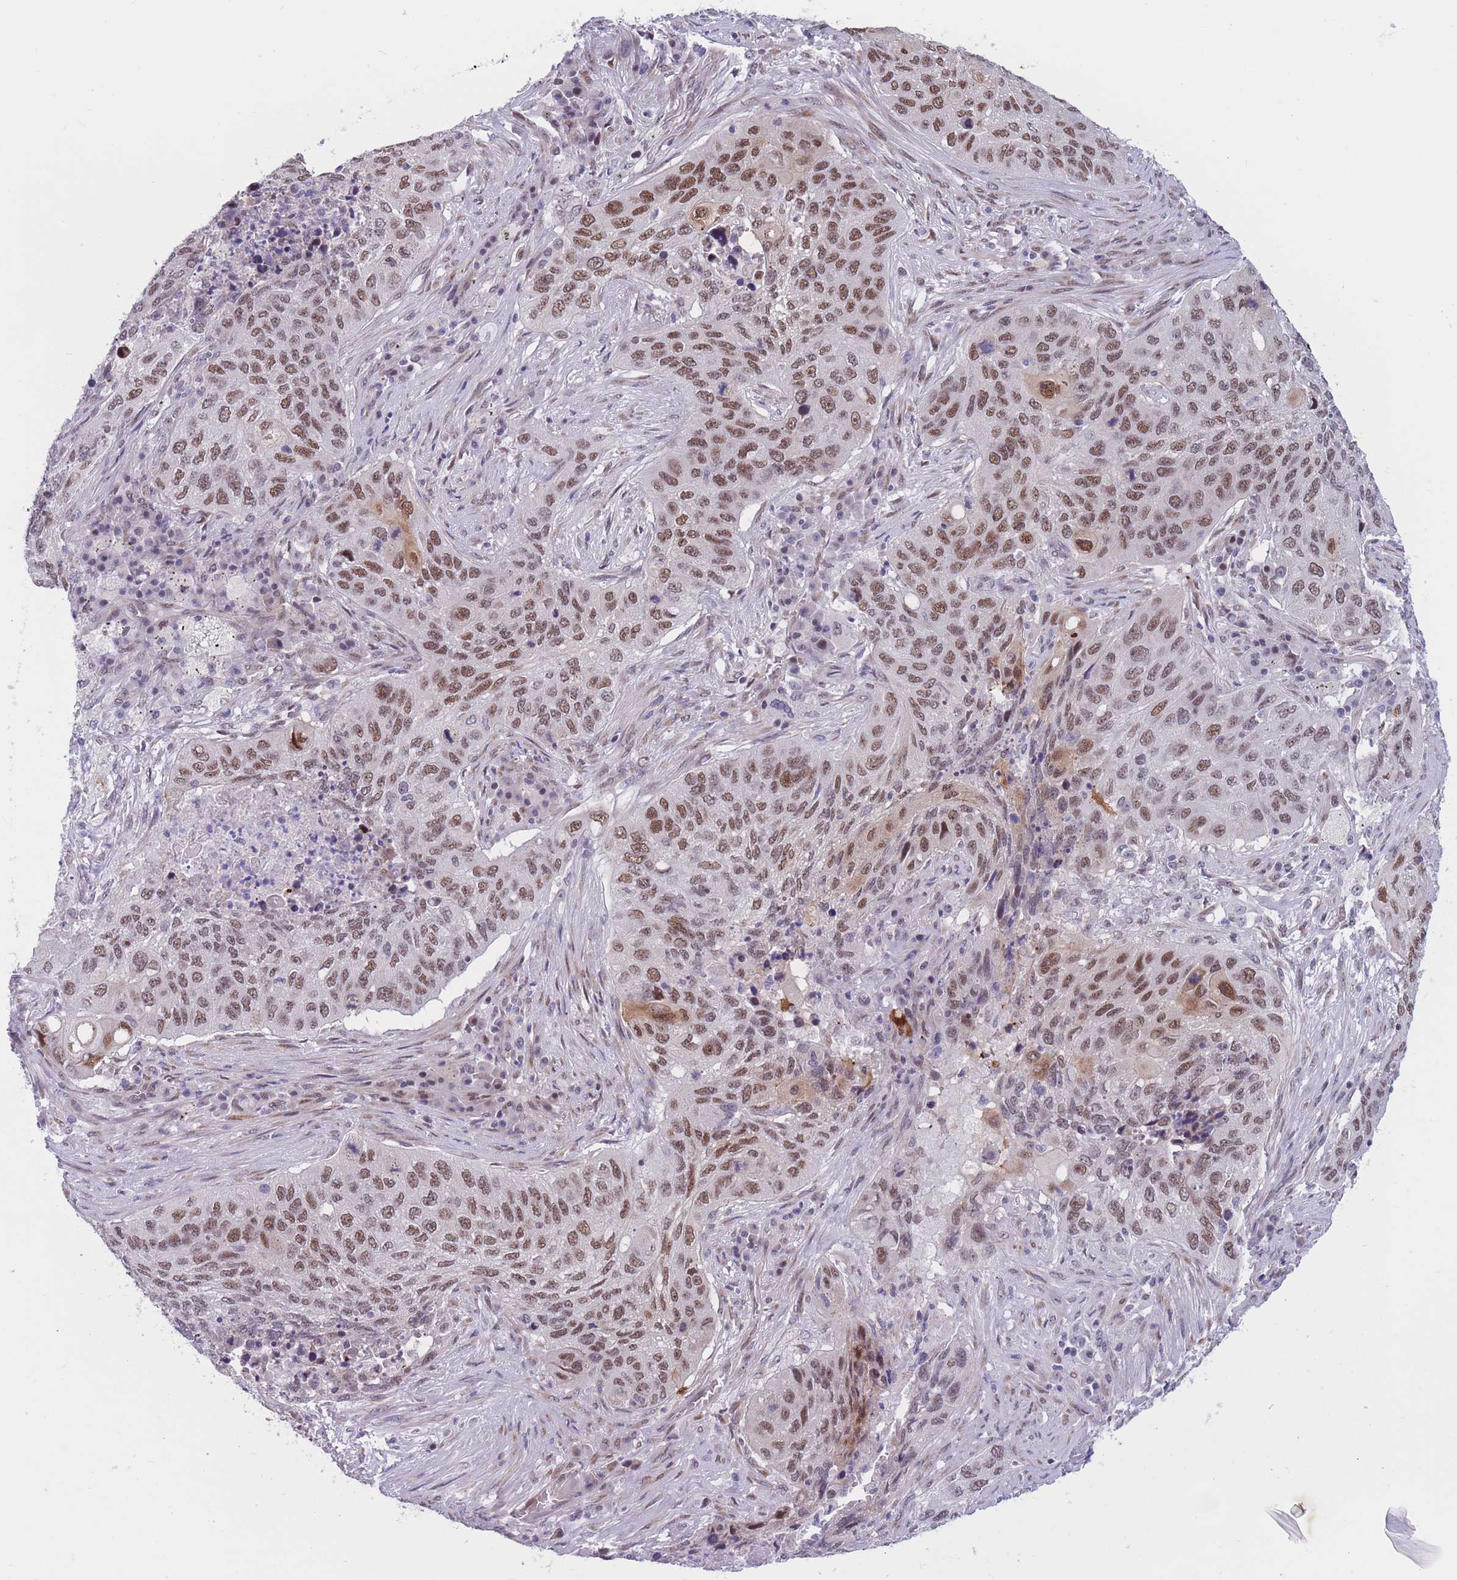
{"staining": {"intensity": "moderate", "quantity": ">75%", "location": "nuclear"}, "tissue": "lung cancer", "cell_type": "Tumor cells", "image_type": "cancer", "snomed": [{"axis": "morphology", "description": "Squamous cell carcinoma, NOS"}, {"axis": "topography", "description": "Lung"}], "caption": "Protein expression analysis of human squamous cell carcinoma (lung) reveals moderate nuclear staining in about >75% of tumor cells.", "gene": "BCL9L", "patient": {"sex": "female", "age": 63}}